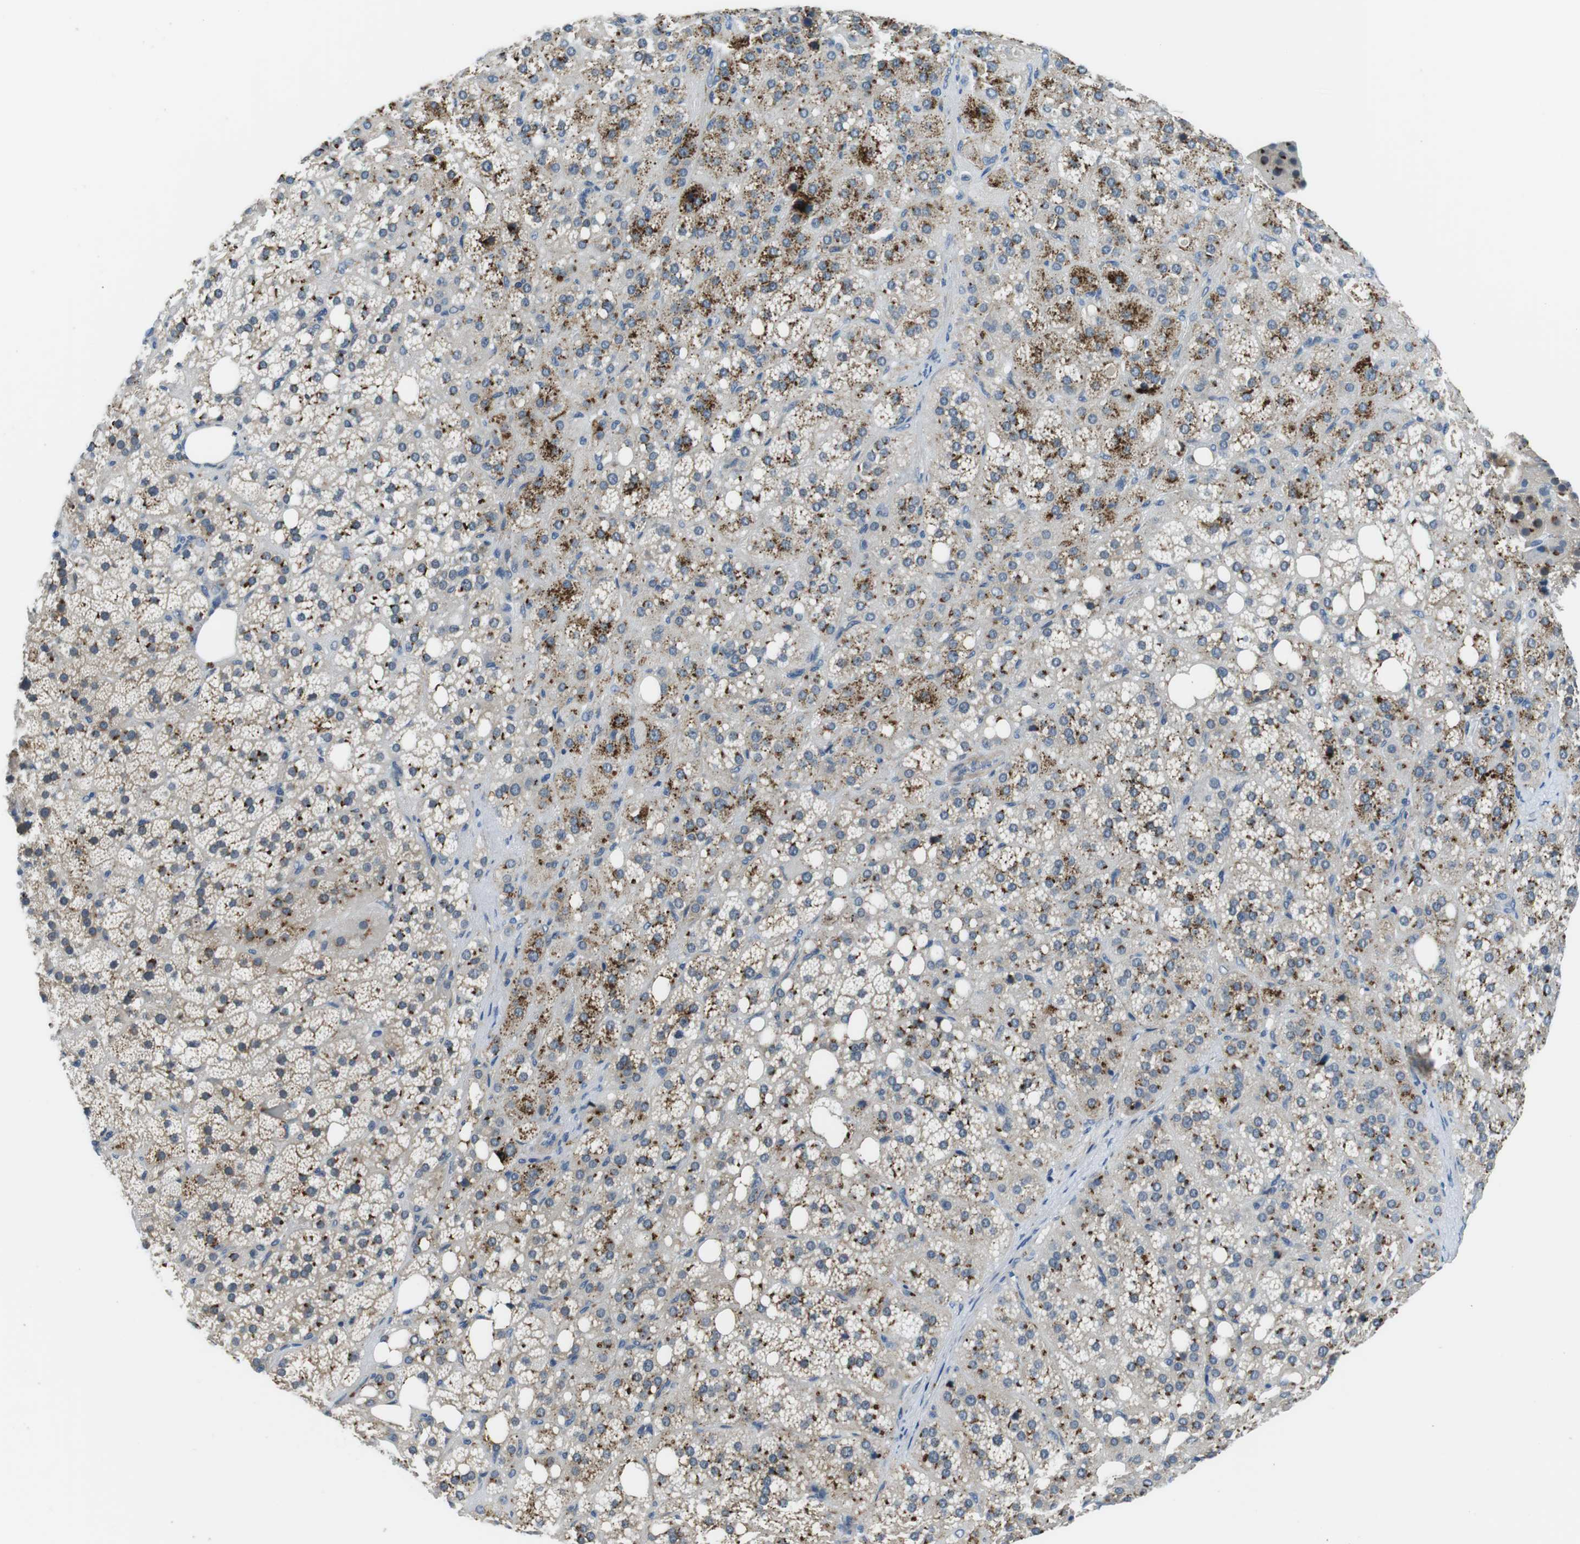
{"staining": {"intensity": "moderate", "quantity": ">75%", "location": "cytoplasmic/membranous"}, "tissue": "adrenal gland", "cell_type": "Glandular cells", "image_type": "normal", "snomed": [{"axis": "morphology", "description": "Normal tissue, NOS"}, {"axis": "topography", "description": "Adrenal gland"}], "caption": "Immunohistochemistry (DAB) staining of normal adrenal gland demonstrates moderate cytoplasmic/membranous protein positivity in about >75% of glandular cells.", "gene": "WSCD1", "patient": {"sex": "female", "age": 59}}